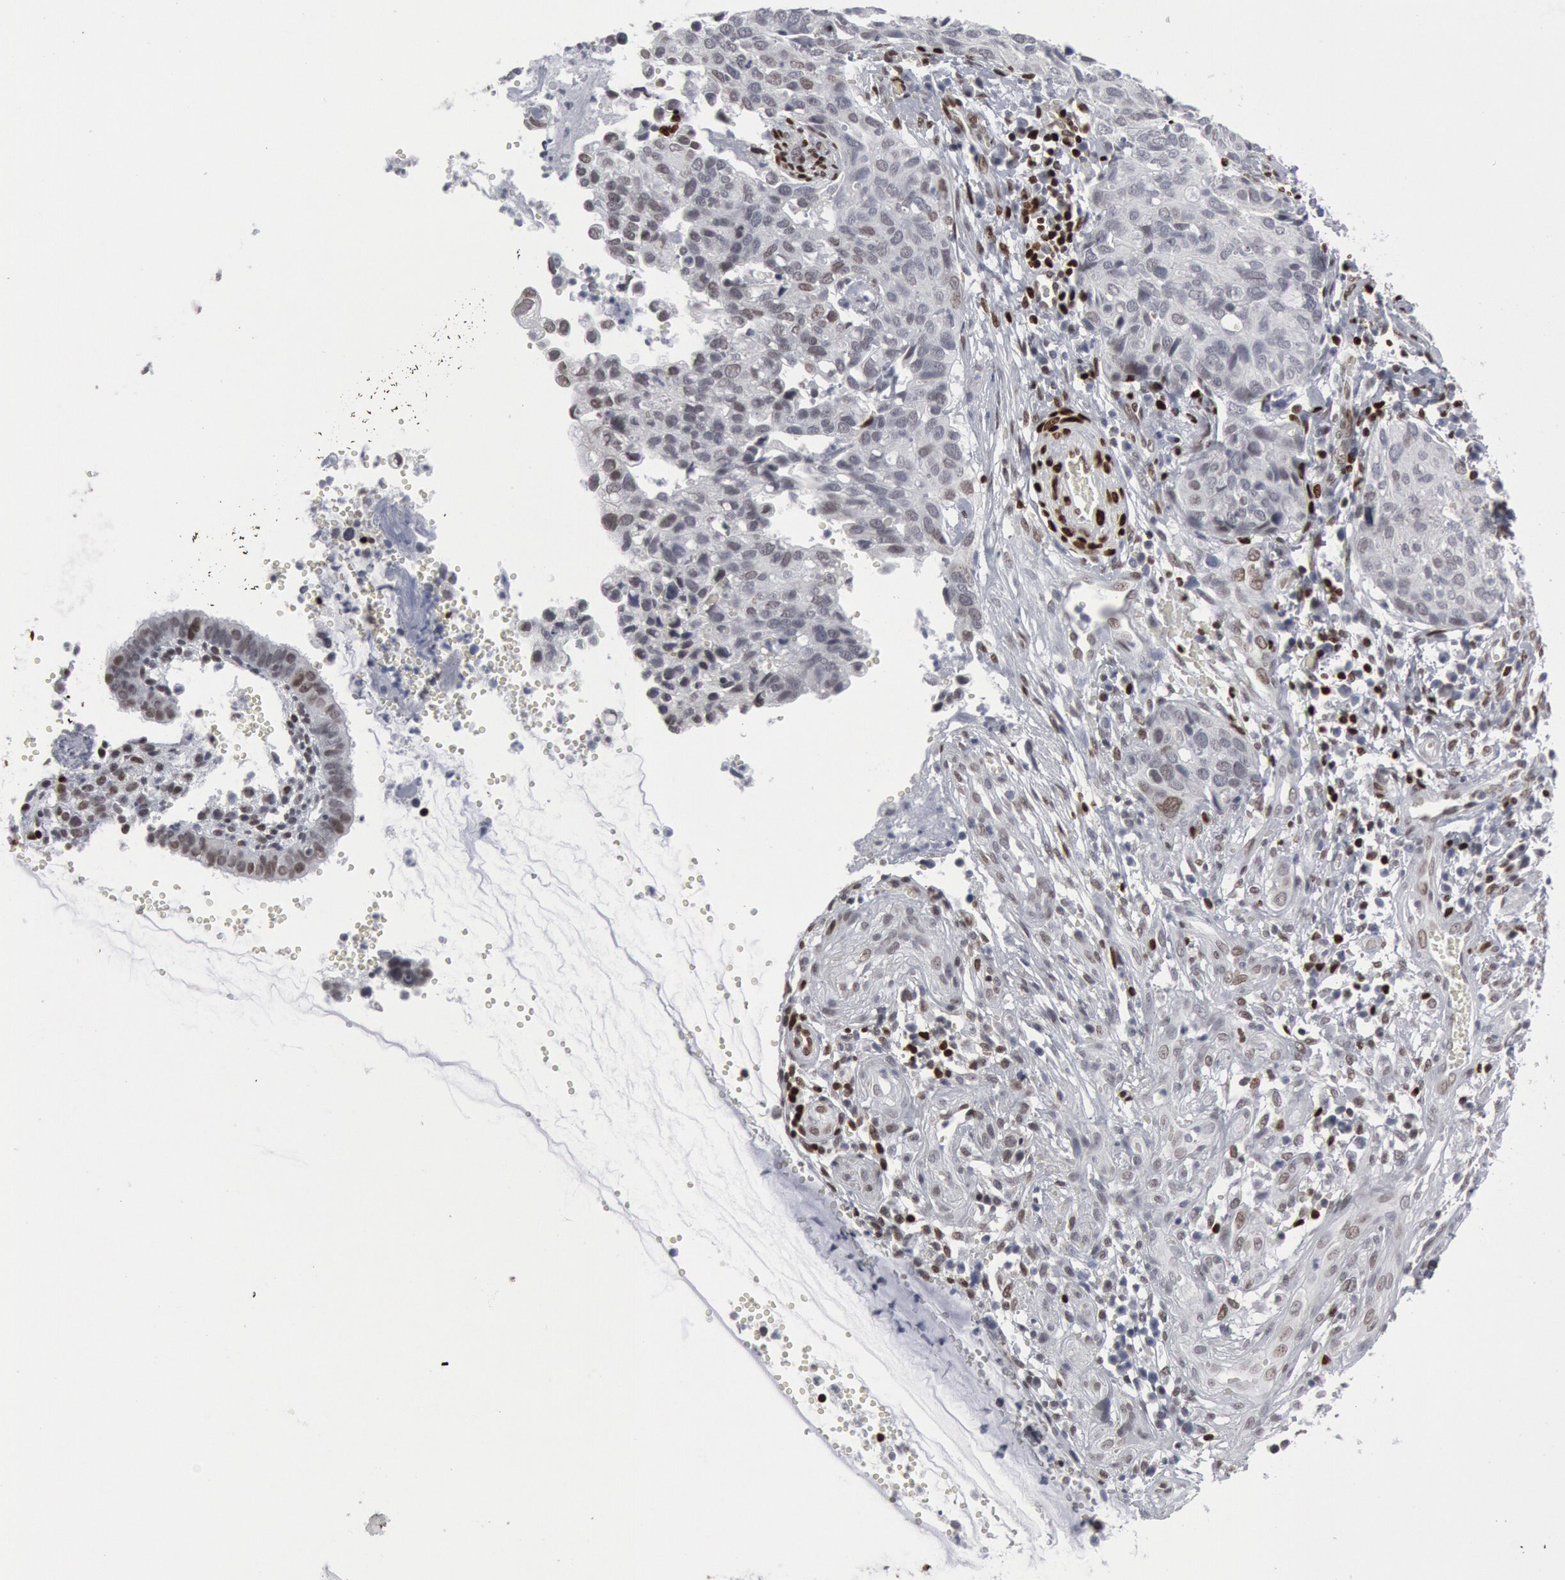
{"staining": {"intensity": "negative", "quantity": "none", "location": "none"}, "tissue": "cervical cancer", "cell_type": "Tumor cells", "image_type": "cancer", "snomed": [{"axis": "morphology", "description": "Normal tissue, NOS"}, {"axis": "morphology", "description": "Squamous cell carcinoma, NOS"}, {"axis": "topography", "description": "Cervix"}], "caption": "Immunohistochemistry (IHC) of human cervical cancer demonstrates no expression in tumor cells.", "gene": "MECP2", "patient": {"sex": "female", "age": 45}}